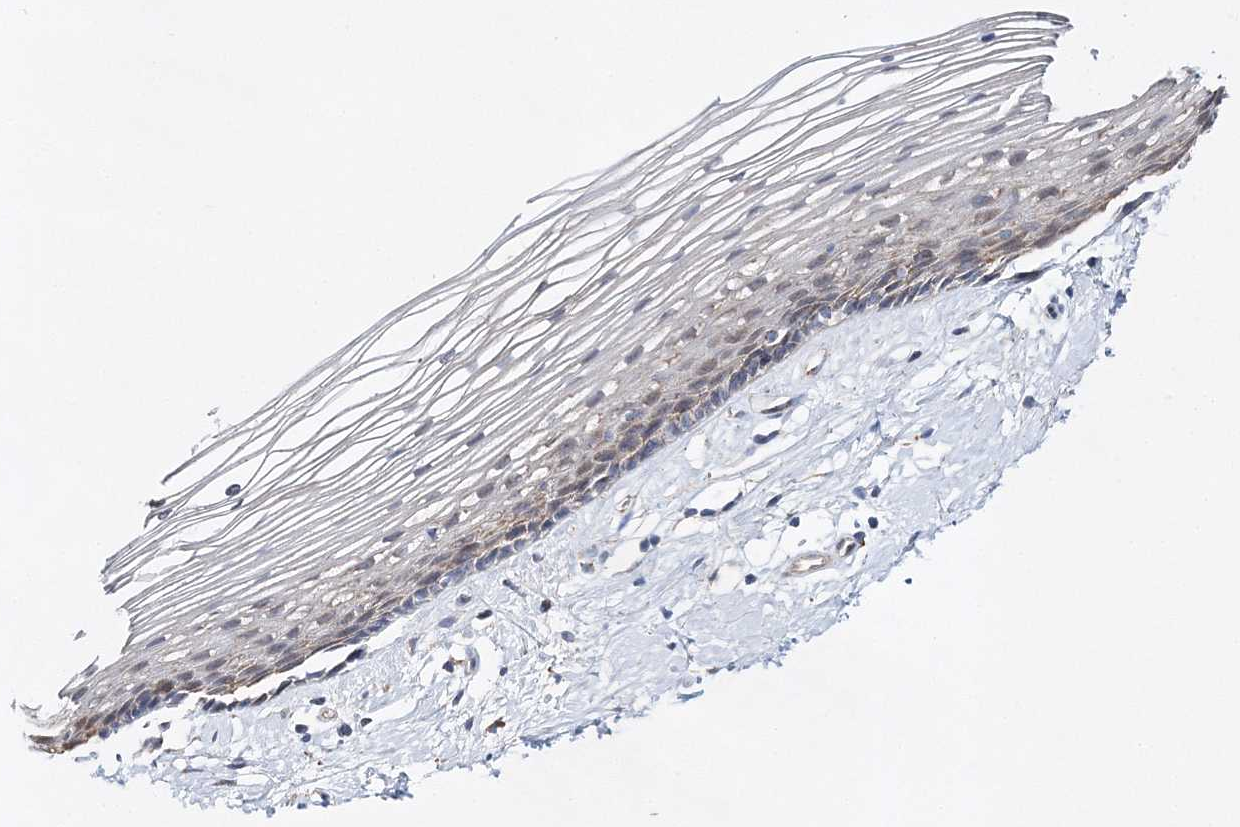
{"staining": {"intensity": "weak", "quantity": "25%-75%", "location": "cytoplasmic/membranous"}, "tissue": "vagina", "cell_type": "Squamous epithelial cells", "image_type": "normal", "snomed": [{"axis": "morphology", "description": "Normal tissue, NOS"}, {"axis": "topography", "description": "Vagina"}], "caption": "This image exhibits unremarkable vagina stained with immunohistochemistry (IHC) to label a protein in brown. The cytoplasmic/membranous of squamous epithelial cells show weak positivity for the protein. Nuclei are counter-stained blue.", "gene": "C3orf38", "patient": {"sex": "female", "age": 46}}